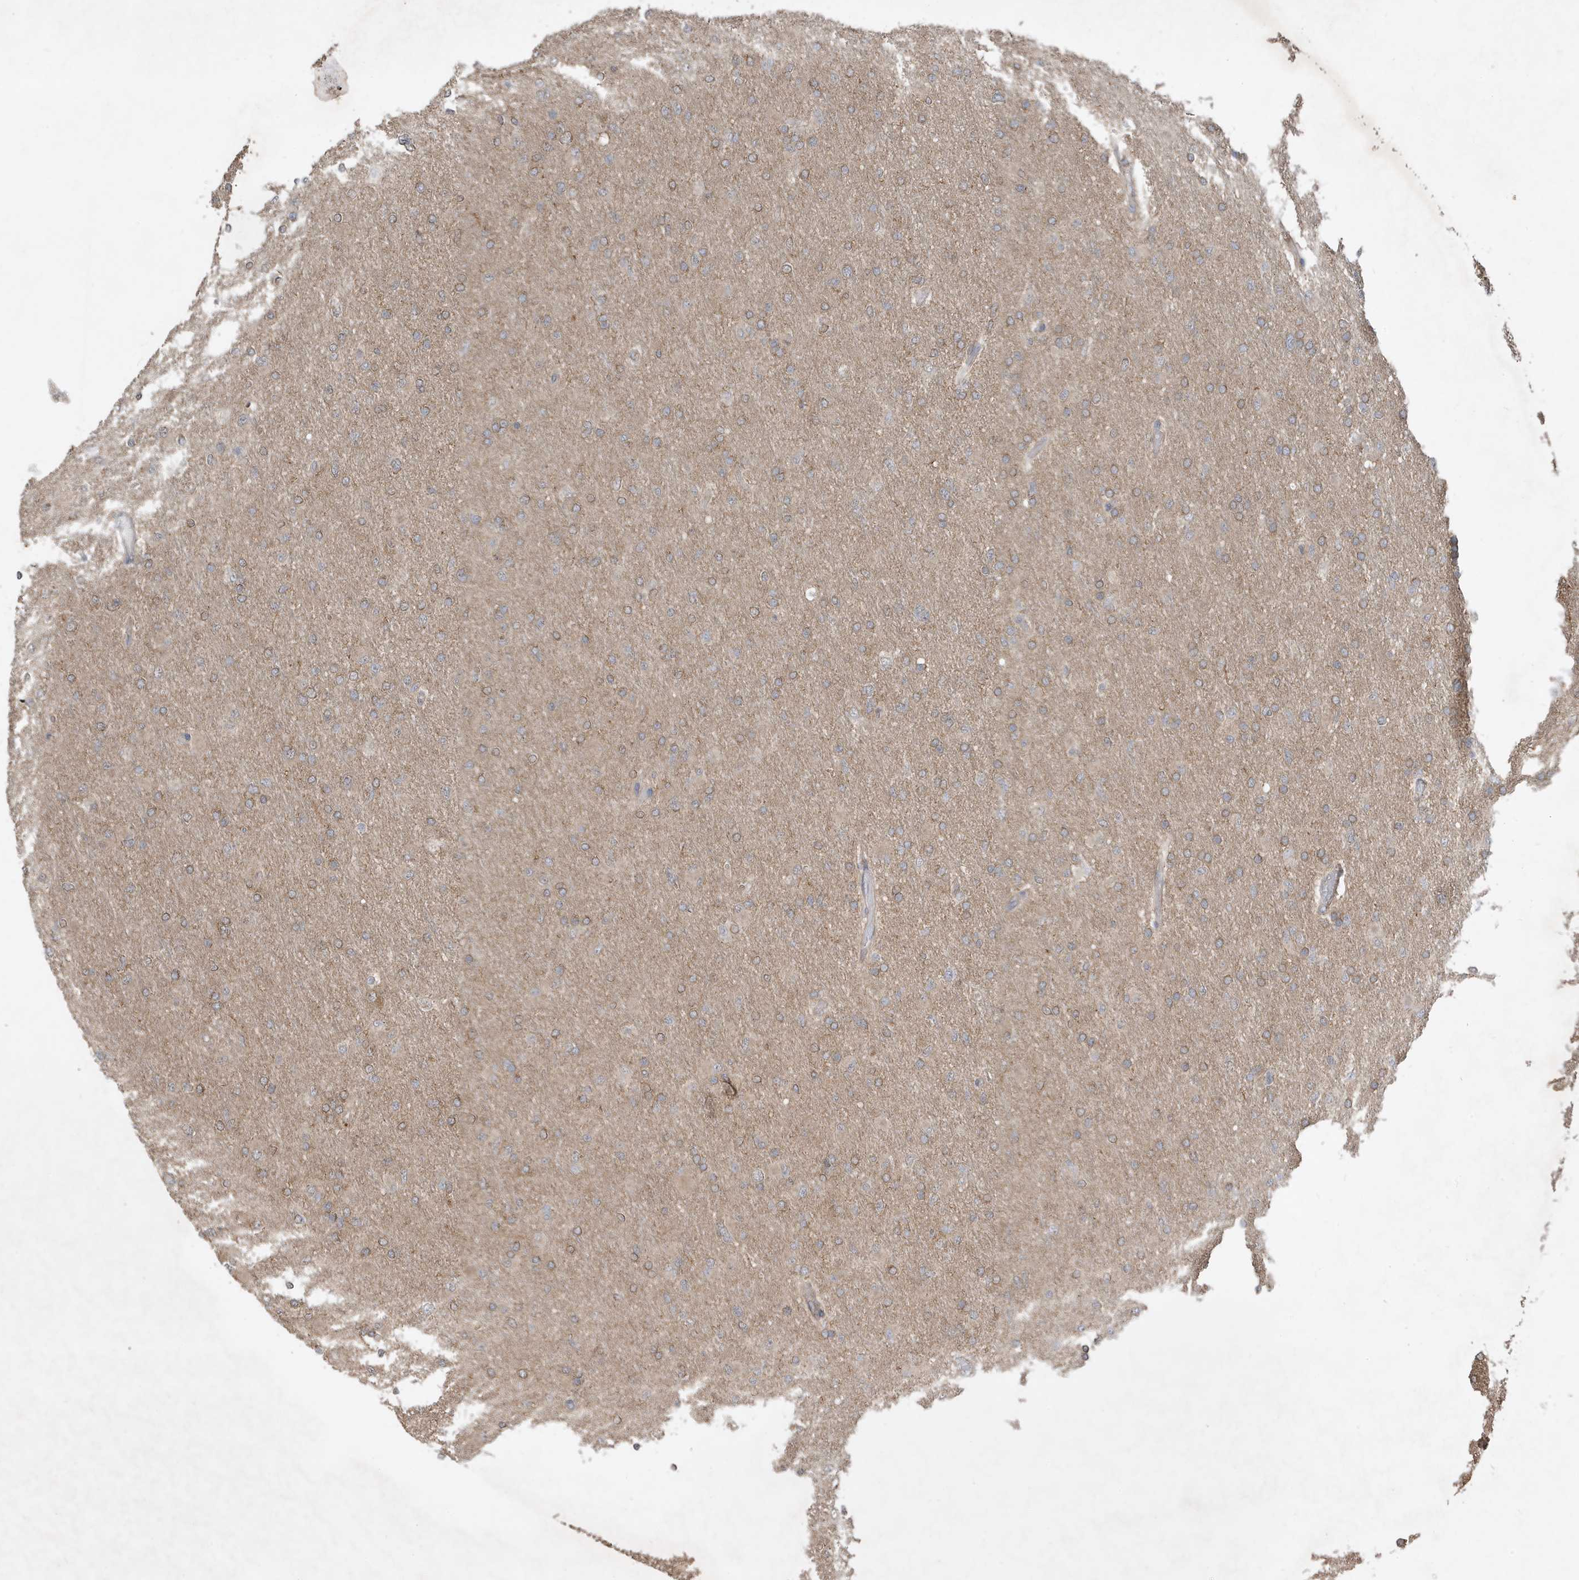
{"staining": {"intensity": "weak", "quantity": ">75%", "location": "cytoplasmic/membranous"}, "tissue": "glioma", "cell_type": "Tumor cells", "image_type": "cancer", "snomed": [{"axis": "morphology", "description": "Glioma, malignant, High grade"}, {"axis": "topography", "description": "Cerebral cortex"}], "caption": "The micrograph reveals immunohistochemical staining of high-grade glioma (malignant). There is weak cytoplasmic/membranous positivity is seen in approximately >75% of tumor cells. The protein of interest is shown in brown color, while the nuclei are stained blue.", "gene": "PRRT3", "patient": {"sex": "female", "age": 36}}